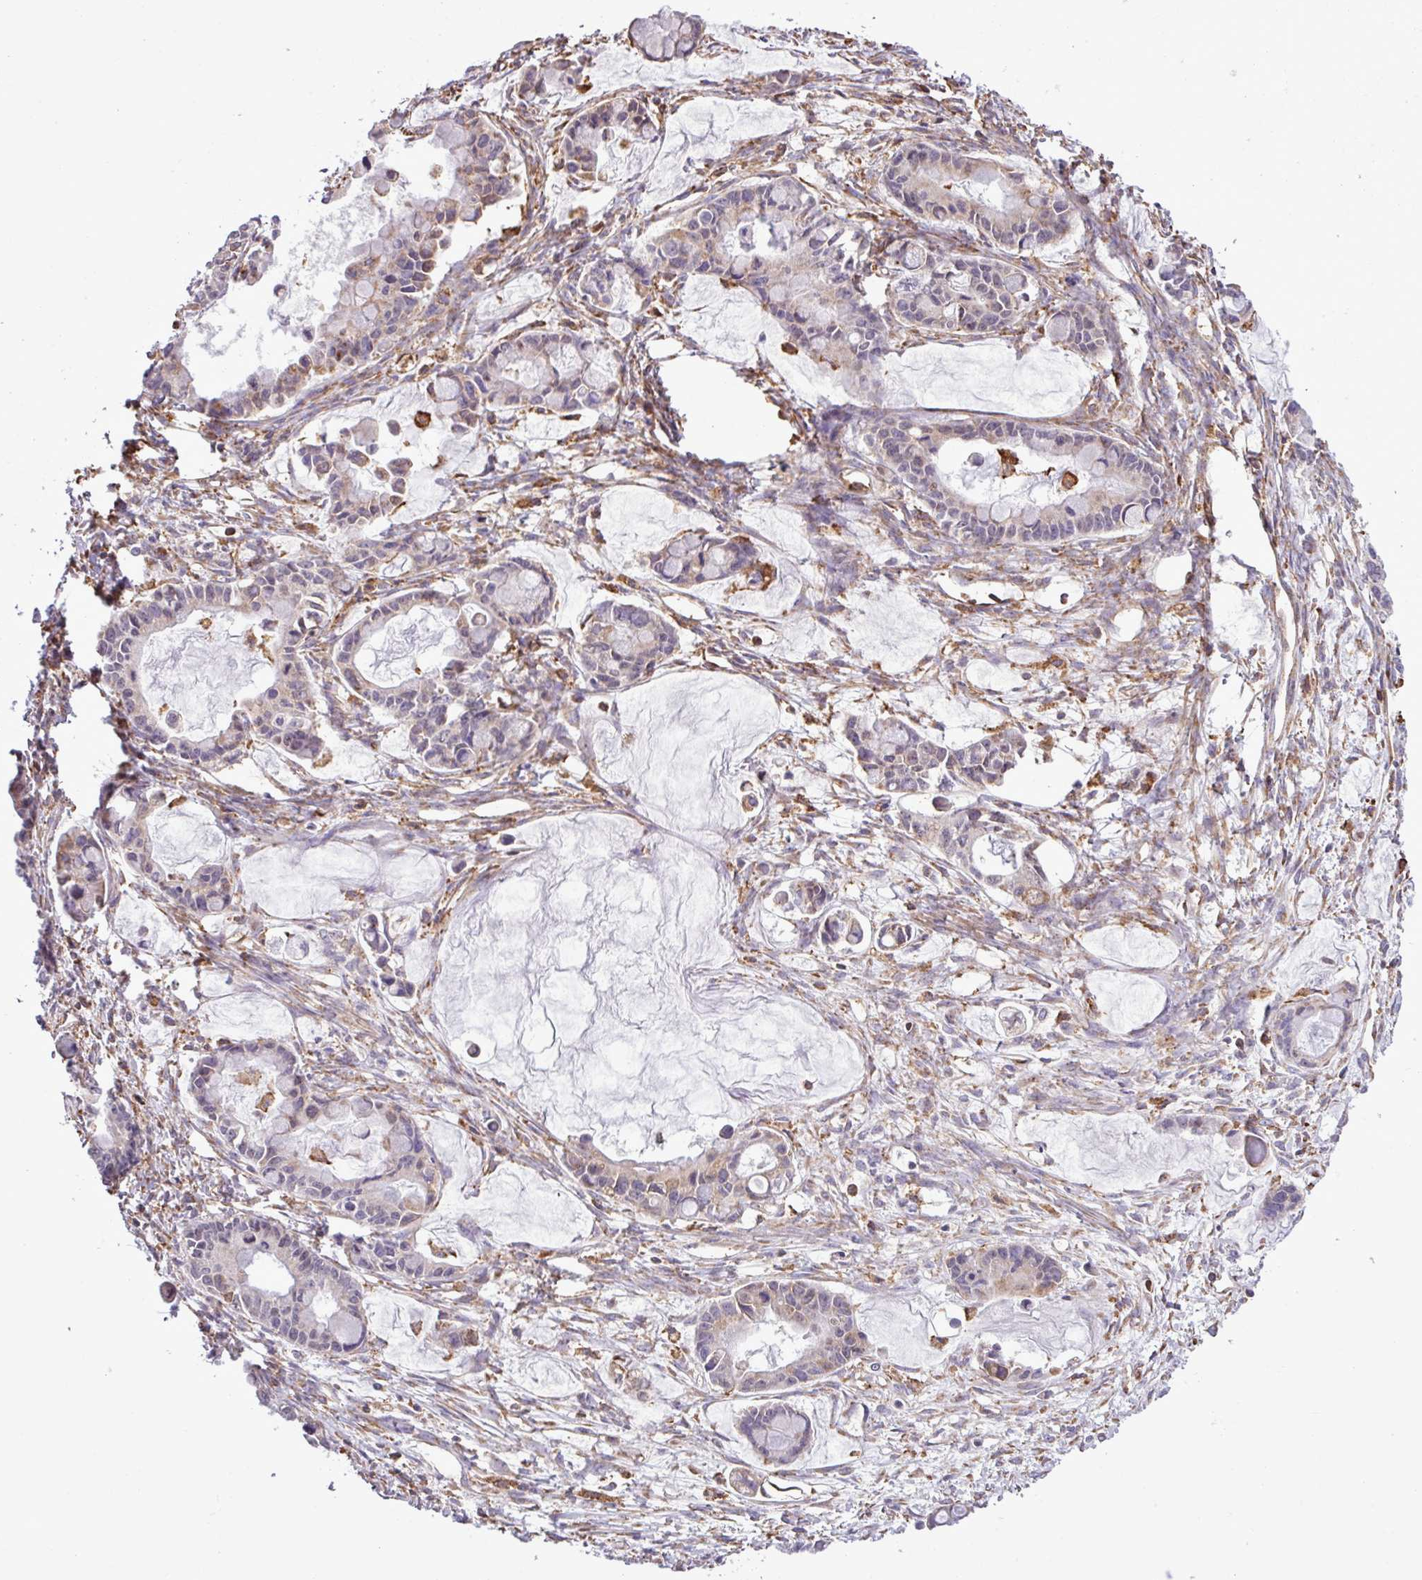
{"staining": {"intensity": "weak", "quantity": "<25%", "location": "cytoplasmic/membranous"}, "tissue": "ovarian cancer", "cell_type": "Tumor cells", "image_type": "cancer", "snomed": [{"axis": "morphology", "description": "Cystadenocarcinoma, mucinous, NOS"}, {"axis": "topography", "description": "Ovary"}], "caption": "Mucinous cystadenocarcinoma (ovarian) stained for a protein using IHC demonstrates no positivity tumor cells.", "gene": "ZSCAN5A", "patient": {"sex": "female", "age": 63}}